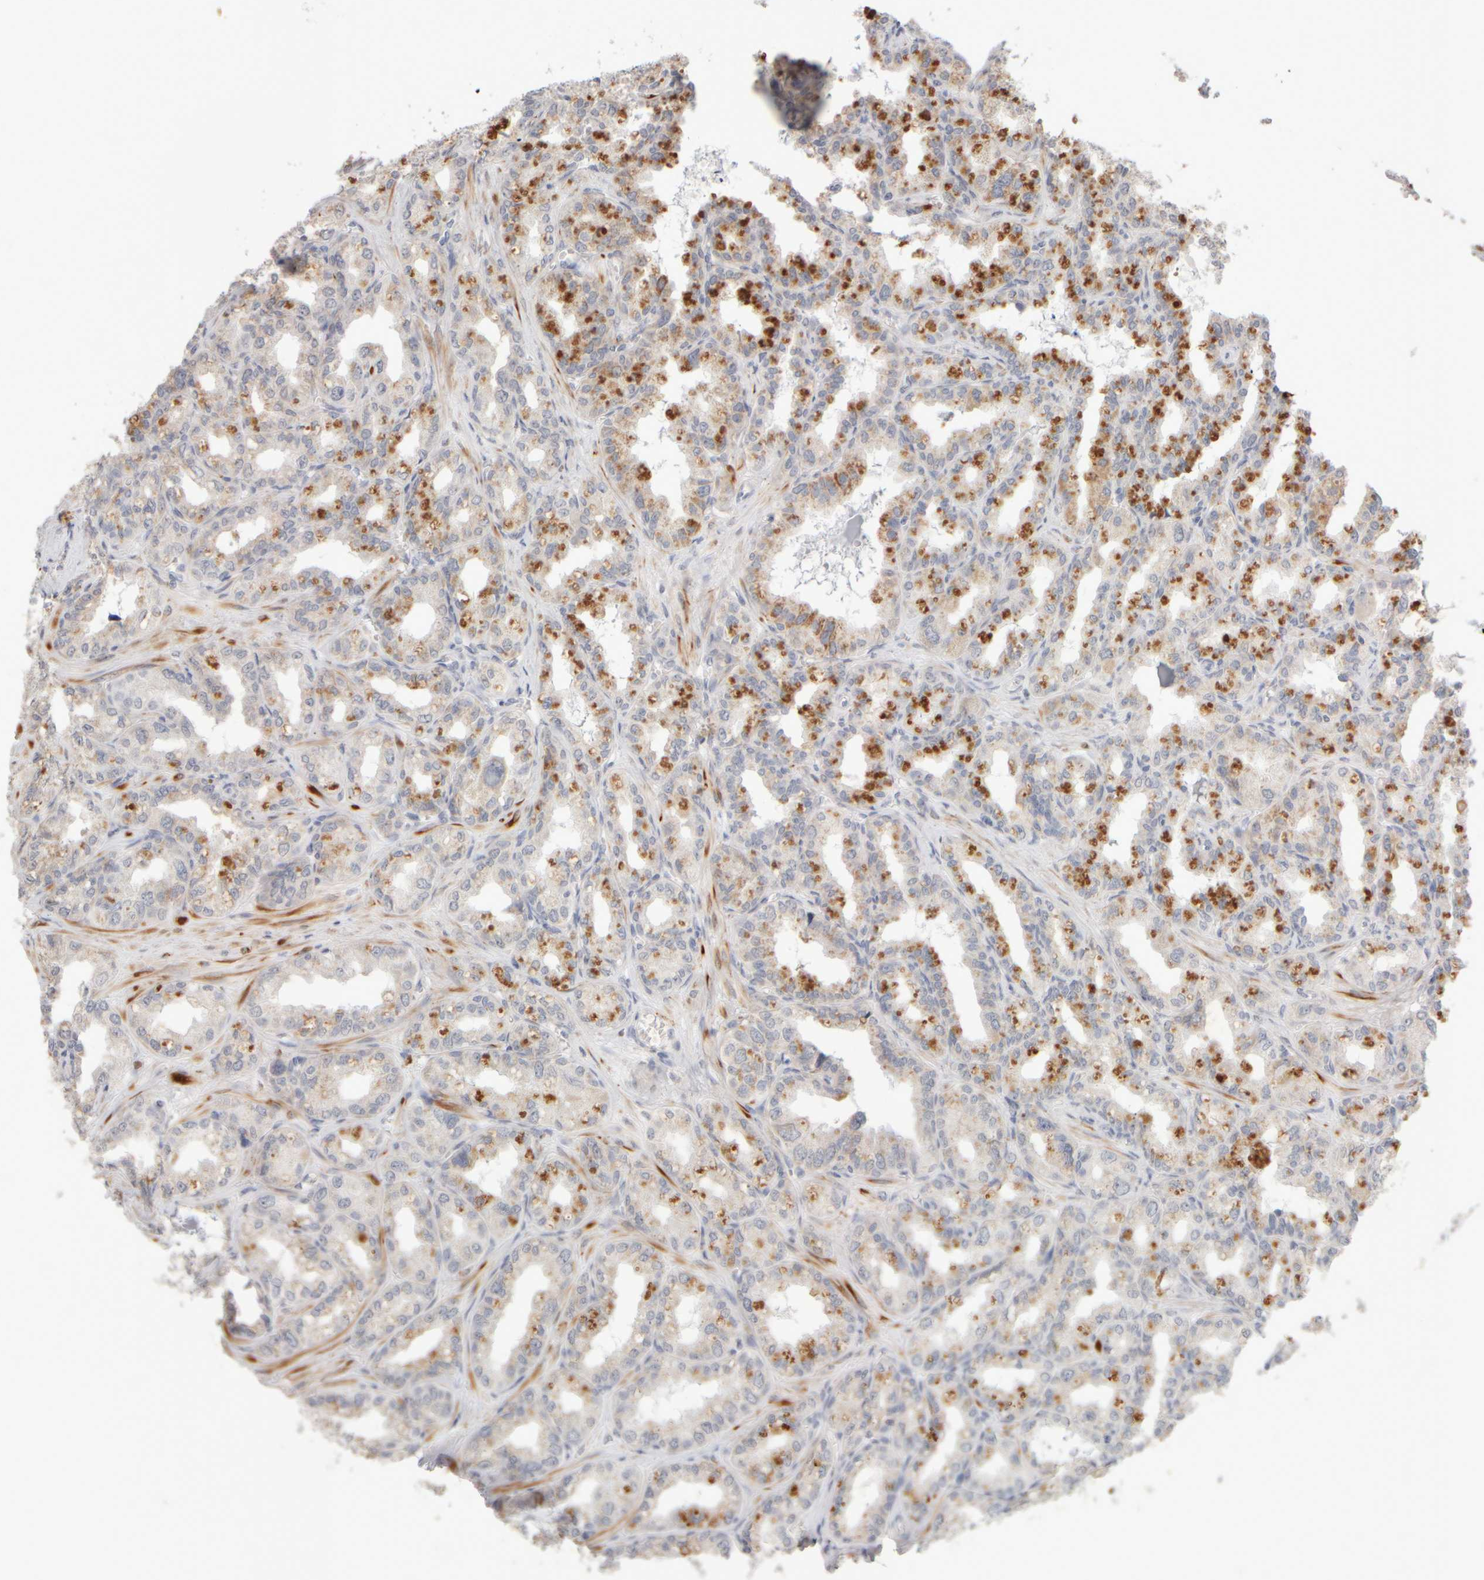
{"staining": {"intensity": "moderate", "quantity": "25%-75%", "location": "cytoplasmic/membranous"}, "tissue": "seminal vesicle", "cell_type": "Glandular cells", "image_type": "normal", "snomed": [{"axis": "morphology", "description": "Normal tissue, NOS"}, {"axis": "topography", "description": "Prostate"}, {"axis": "topography", "description": "Seminal veicle"}], "caption": "IHC (DAB (3,3'-diaminobenzidine)) staining of benign seminal vesicle demonstrates moderate cytoplasmic/membranous protein positivity in approximately 25%-75% of glandular cells.", "gene": "ZNF112", "patient": {"sex": "male", "age": 51}}